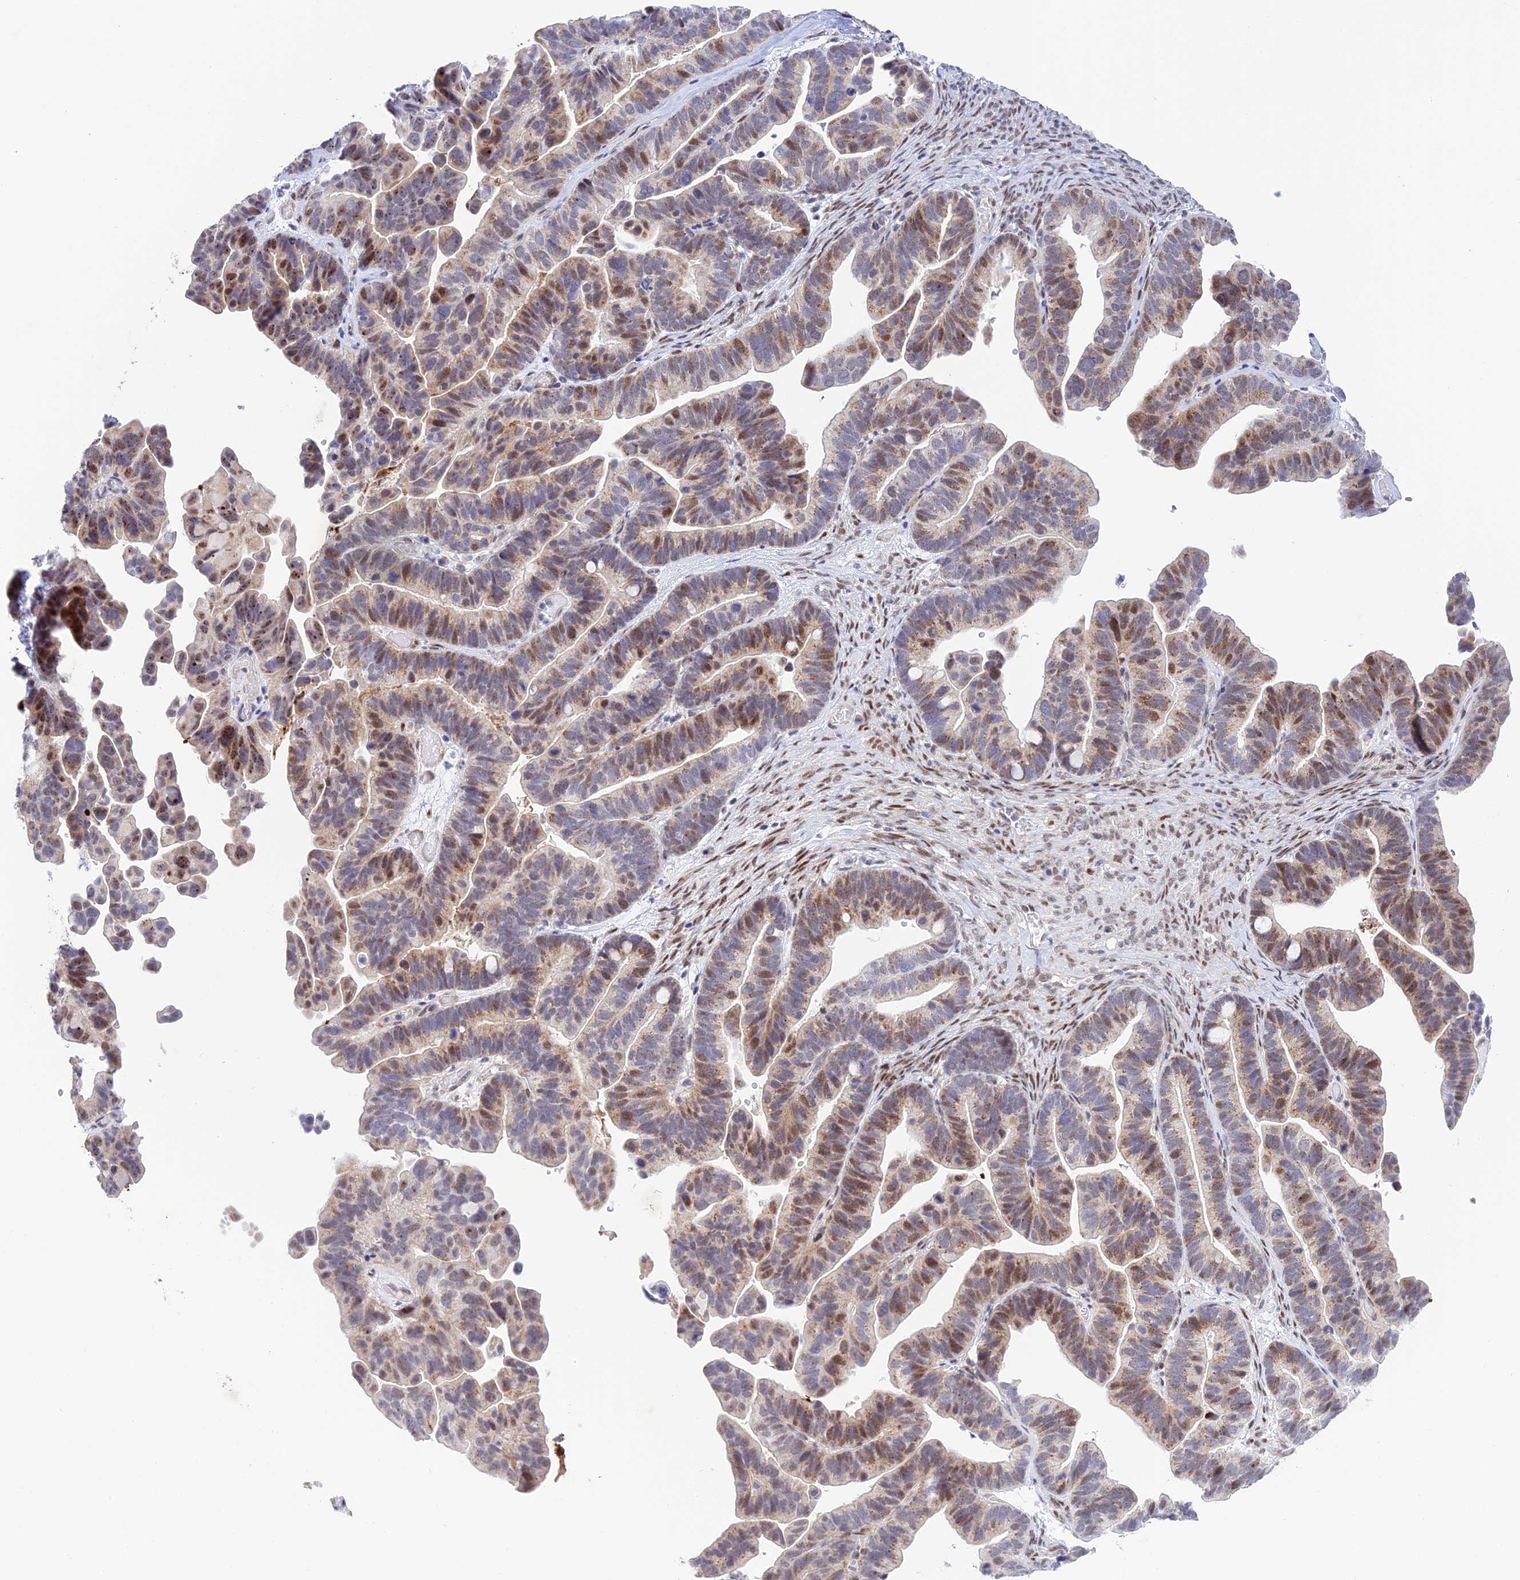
{"staining": {"intensity": "moderate", "quantity": "25%-75%", "location": "nuclear"}, "tissue": "ovarian cancer", "cell_type": "Tumor cells", "image_type": "cancer", "snomed": [{"axis": "morphology", "description": "Cystadenocarcinoma, serous, NOS"}, {"axis": "topography", "description": "Ovary"}], "caption": "High-power microscopy captured an IHC histopathology image of serous cystadenocarcinoma (ovarian), revealing moderate nuclear expression in approximately 25%-75% of tumor cells.", "gene": "WDR55", "patient": {"sex": "female", "age": 56}}